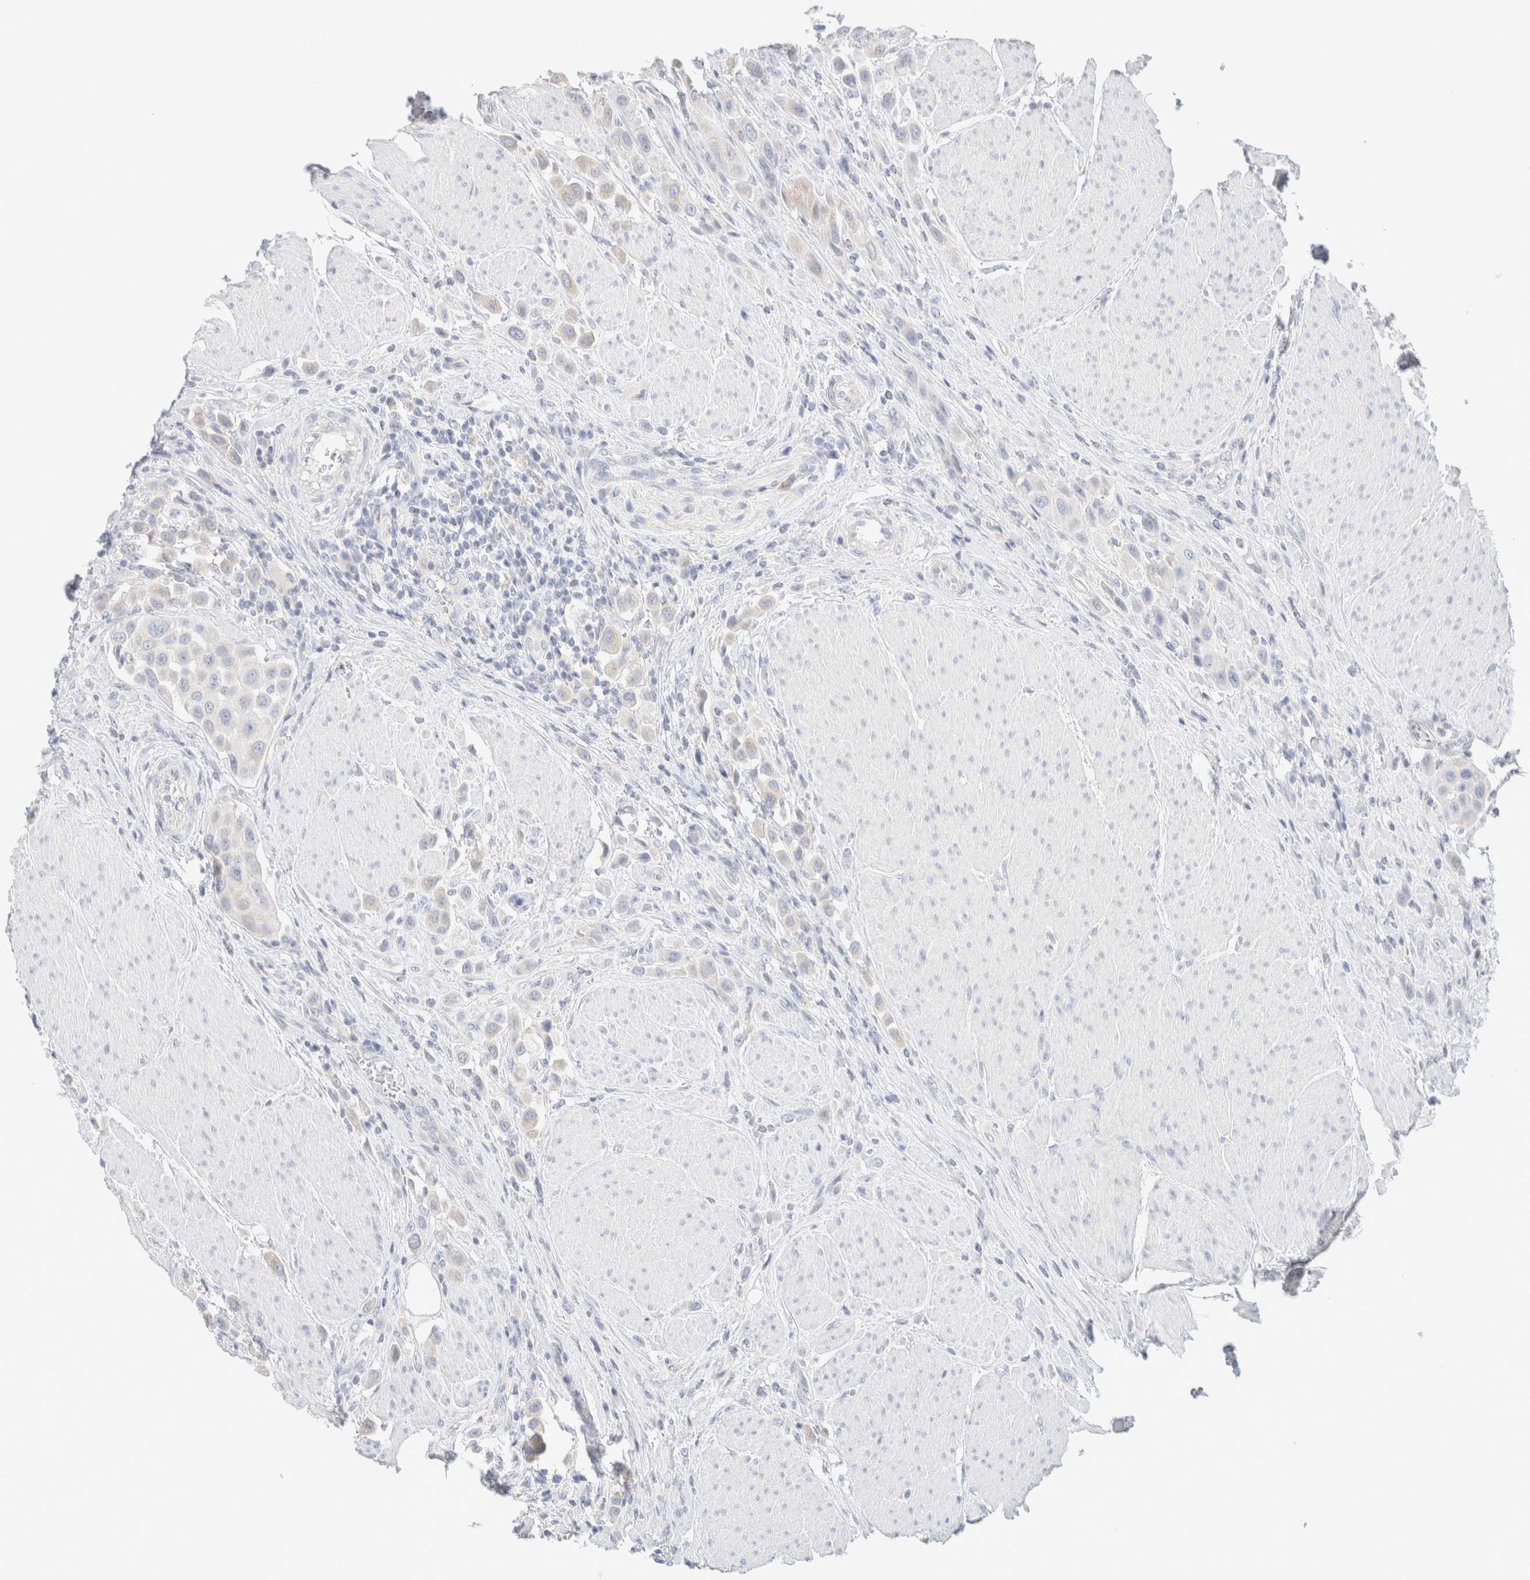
{"staining": {"intensity": "weak", "quantity": "<25%", "location": "cytoplasmic/membranous"}, "tissue": "urothelial cancer", "cell_type": "Tumor cells", "image_type": "cancer", "snomed": [{"axis": "morphology", "description": "Urothelial carcinoma, High grade"}, {"axis": "topography", "description": "Urinary bladder"}], "caption": "IHC histopathology image of neoplastic tissue: human urothelial cancer stained with DAB (3,3'-diaminobenzidine) reveals no significant protein expression in tumor cells. (DAB IHC, high magnification).", "gene": "HEXD", "patient": {"sex": "male", "age": 50}}